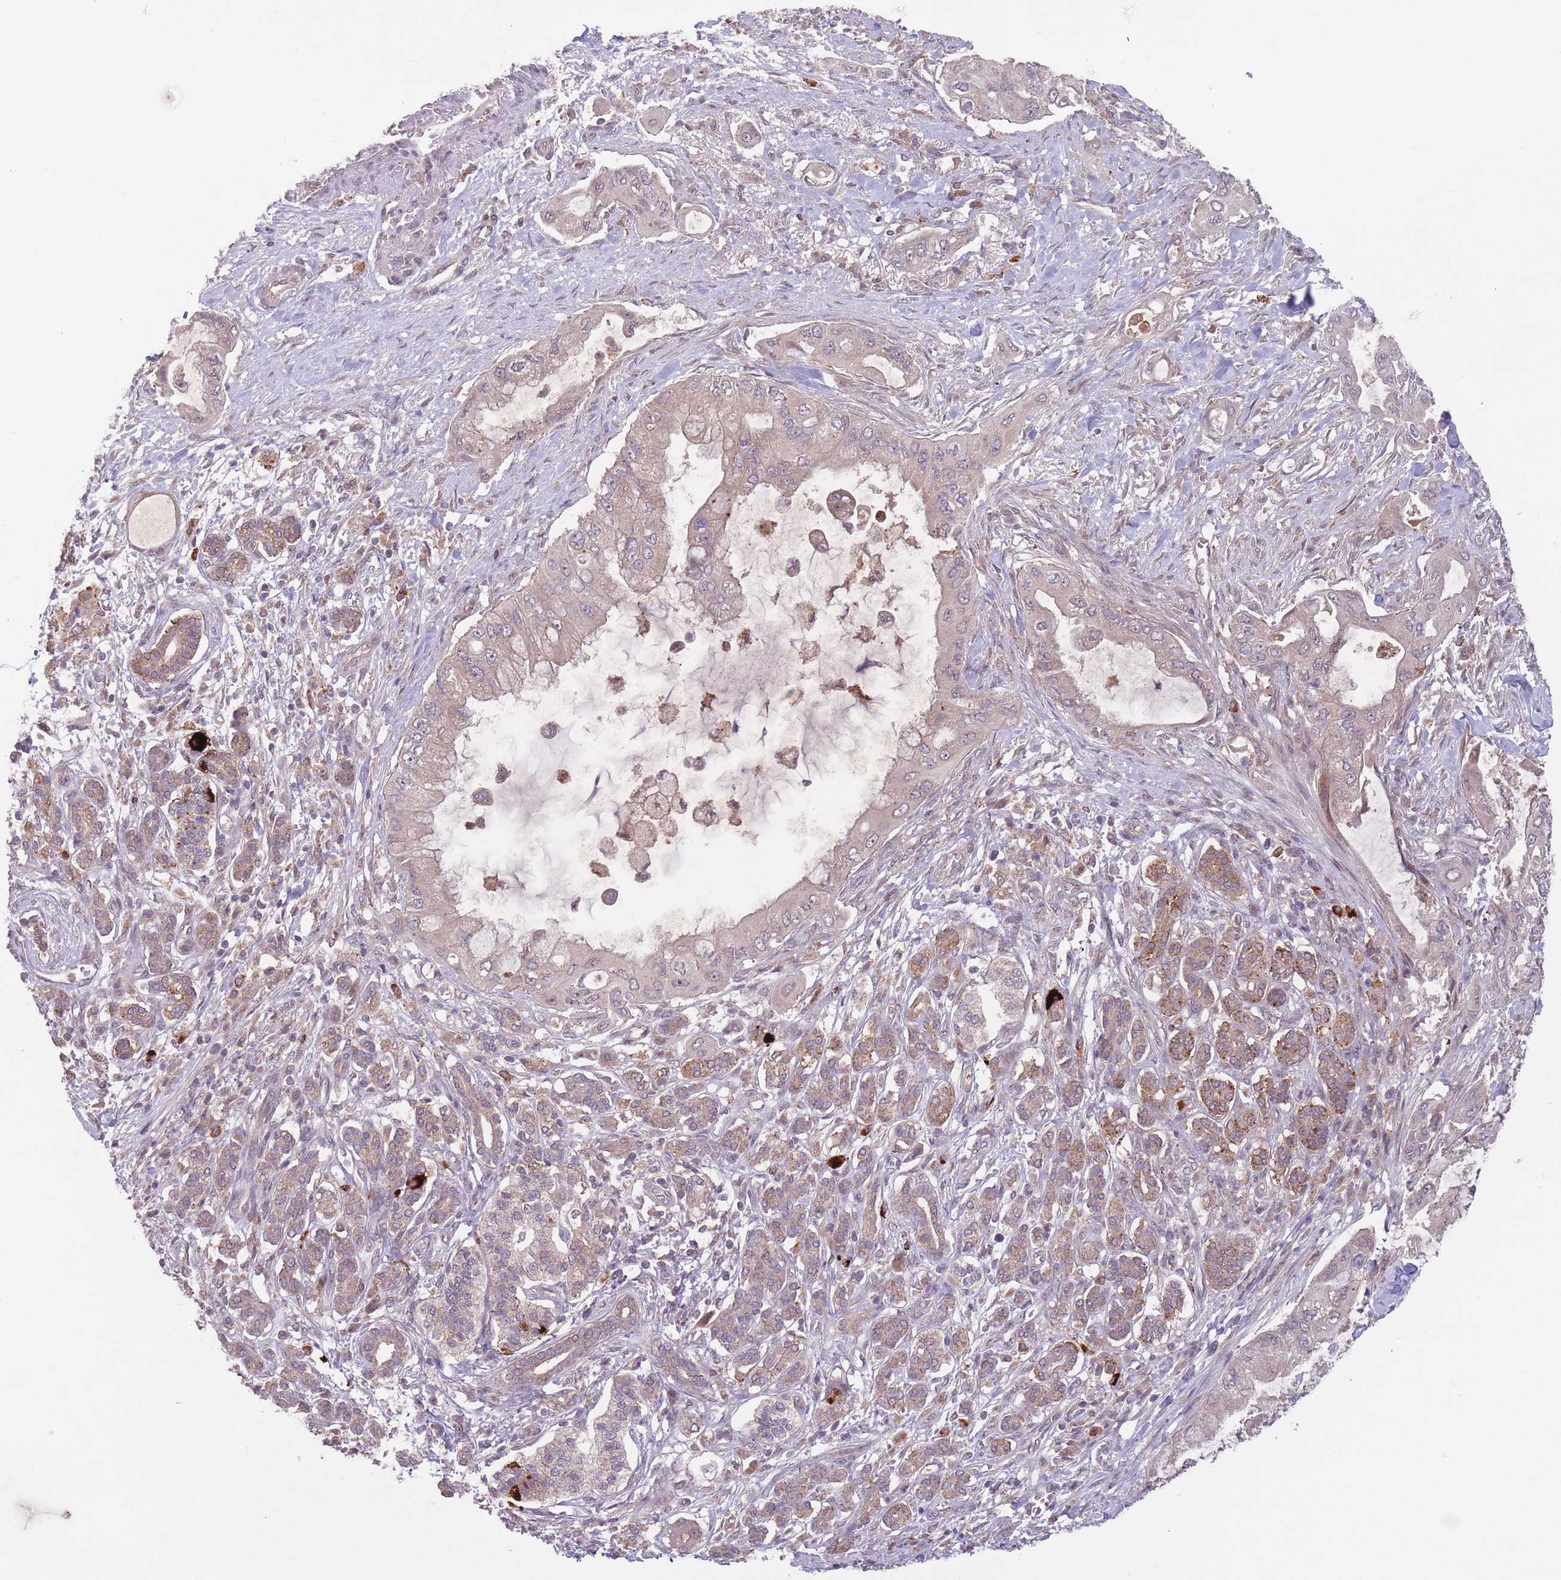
{"staining": {"intensity": "moderate", "quantity": "25%-75%", "location": "cytoplasmic/membranous"}, "tissue": "pancreatic cancer", "cell_type": "Tumor cells", "image_type": "cancer", "snomed": [{"axis": "morphology", "description": "Adenocarcinoma, NOS"}, {"axis": "topography", "description": "Pancreas"}], "caption": "Moderate cytoplasmic/membranous staining is identified in approximately 25%-75% of tumor cells in pancreatic cancer.", "gene": "SECTM1", "patient": {"sex": "male", "age": 57}}